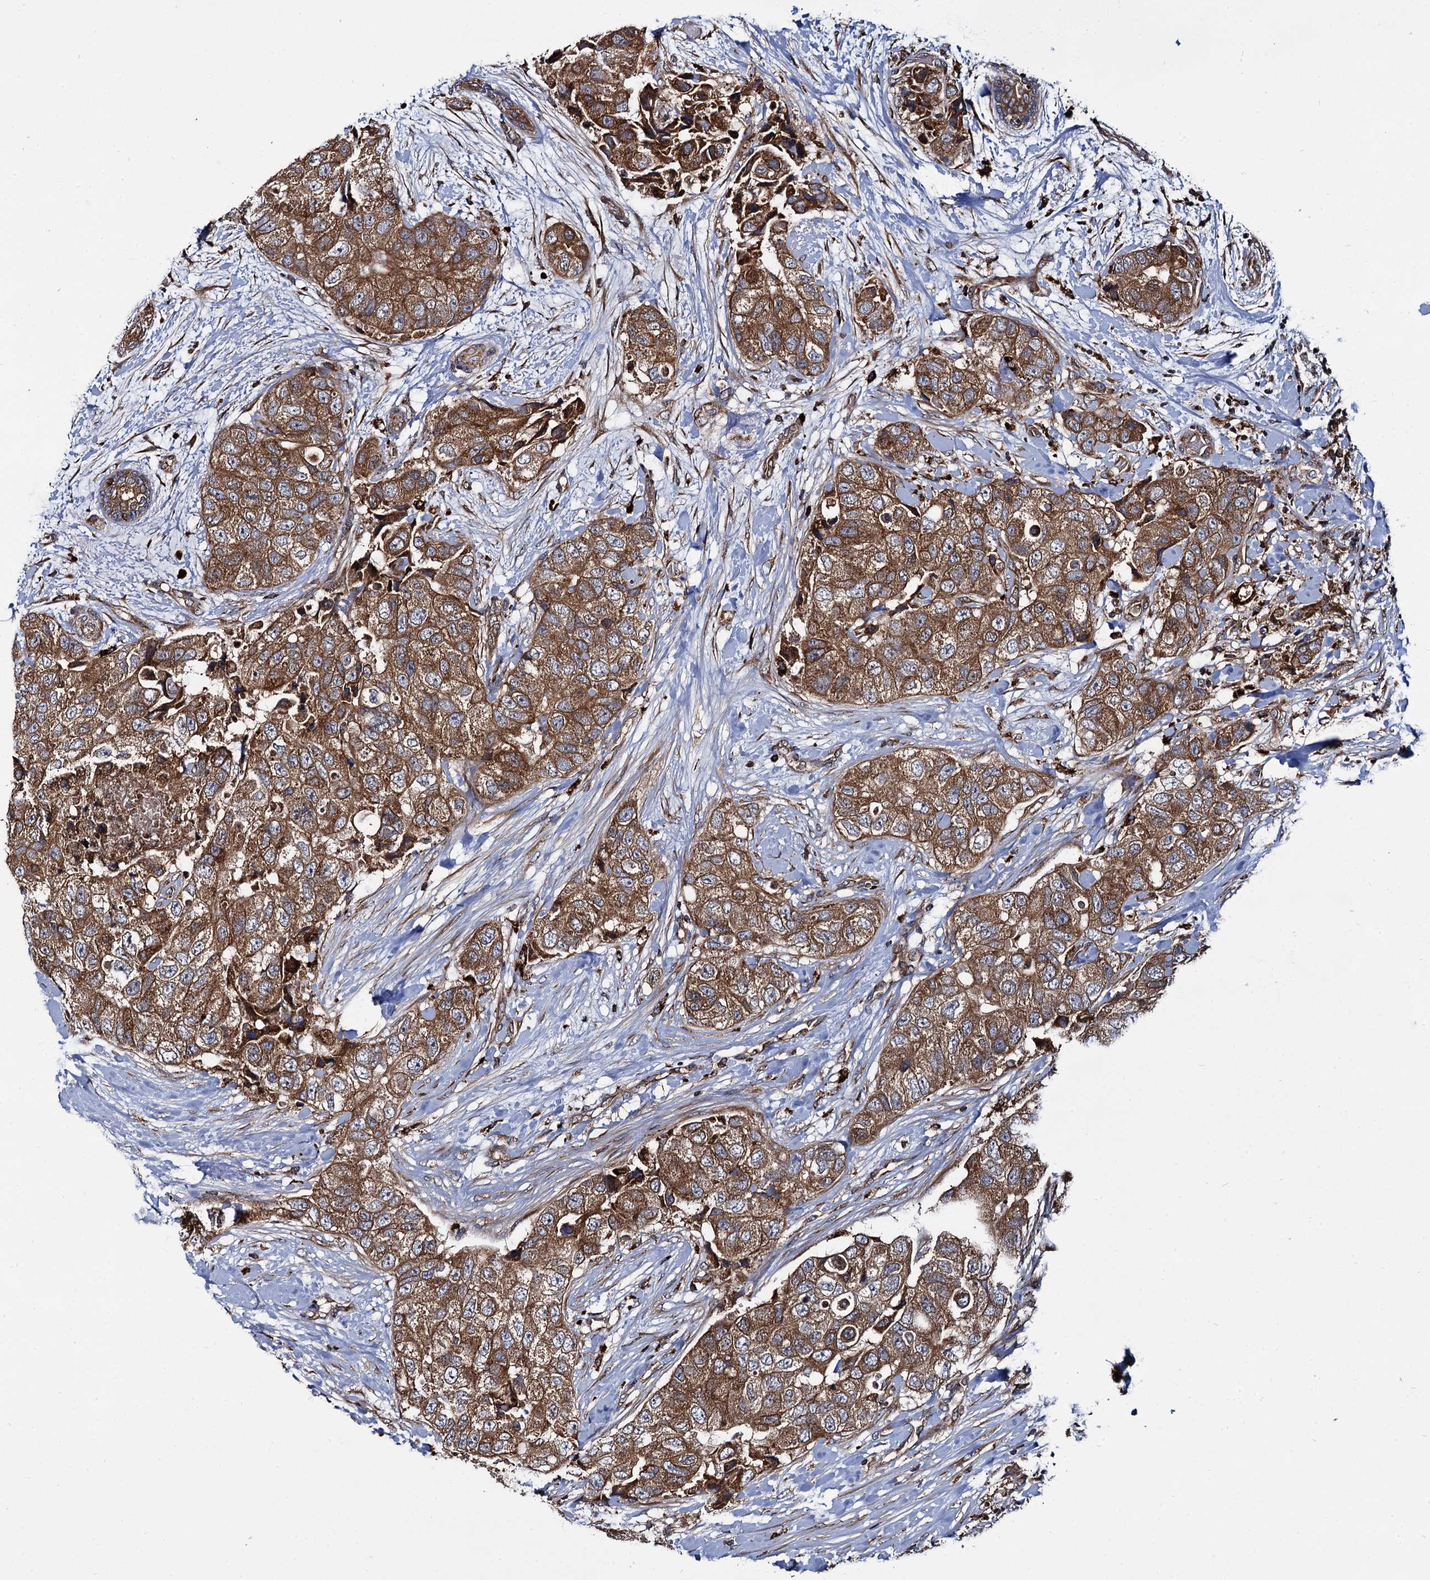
{"staining": {"intensity": "moderate", "quantity": ">75%", "location": "cytoplasmic/membranous"}, "tissue": "breast cancer", "cell_type": "Tumor cells", "image_type": "cancer", "snomed": [{"axis": "morphology", "description": "Duct carcinoma"}, {"axis": "topography", "description": "Breast"}], "caption": "Immunohistochemical staining of breast infiltrating ductal carcinoma demonstrates moderate cytoplasmic/membranous protein positivity in approximately >75% of tumor cells.", "gene": "UFM1", "patient": {"sex": "female", "age": 62}}